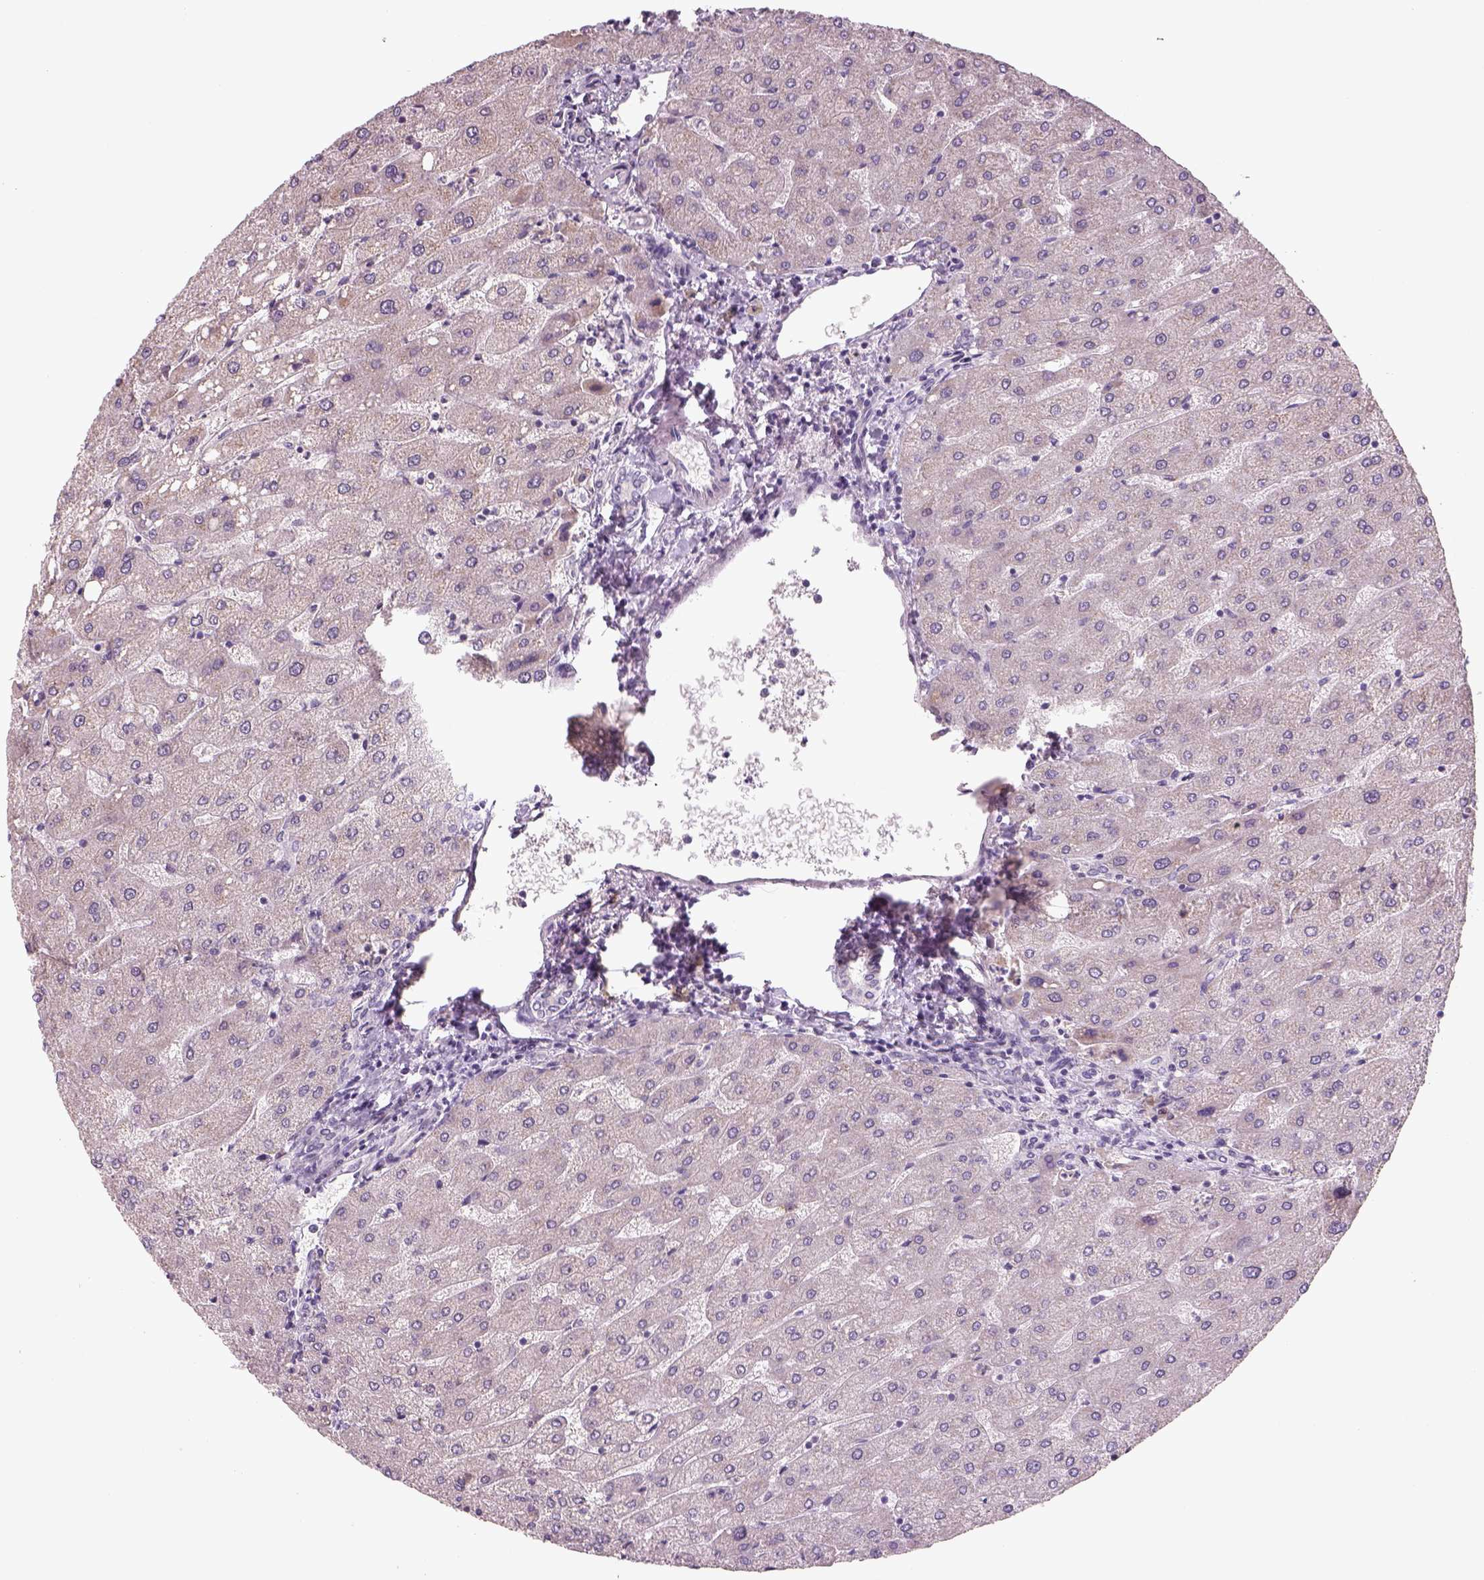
{"staining": {"intensity": "negative", "quantity": "none", "location": "none"}, "tissue": "liver", "cell_type": "Cholangiocytes", "image_type": "normal", "snomed": [{"axis": "morphology", "description": "Normal tissue, NOS"}, {"axis": "topography", "description": "Liver"}], "caption": "A histopathology image of human liver is negative for staining in cholangiocytes. The staining was performed using DAB (3,3'-diaminobenzidine) to visualize the protein expression in brown, while the nuclei were stained in blue with hematoxylin (Magnification: 20x).", "gene": "PENK", "patient": {"sex": "male", "age": 67}}